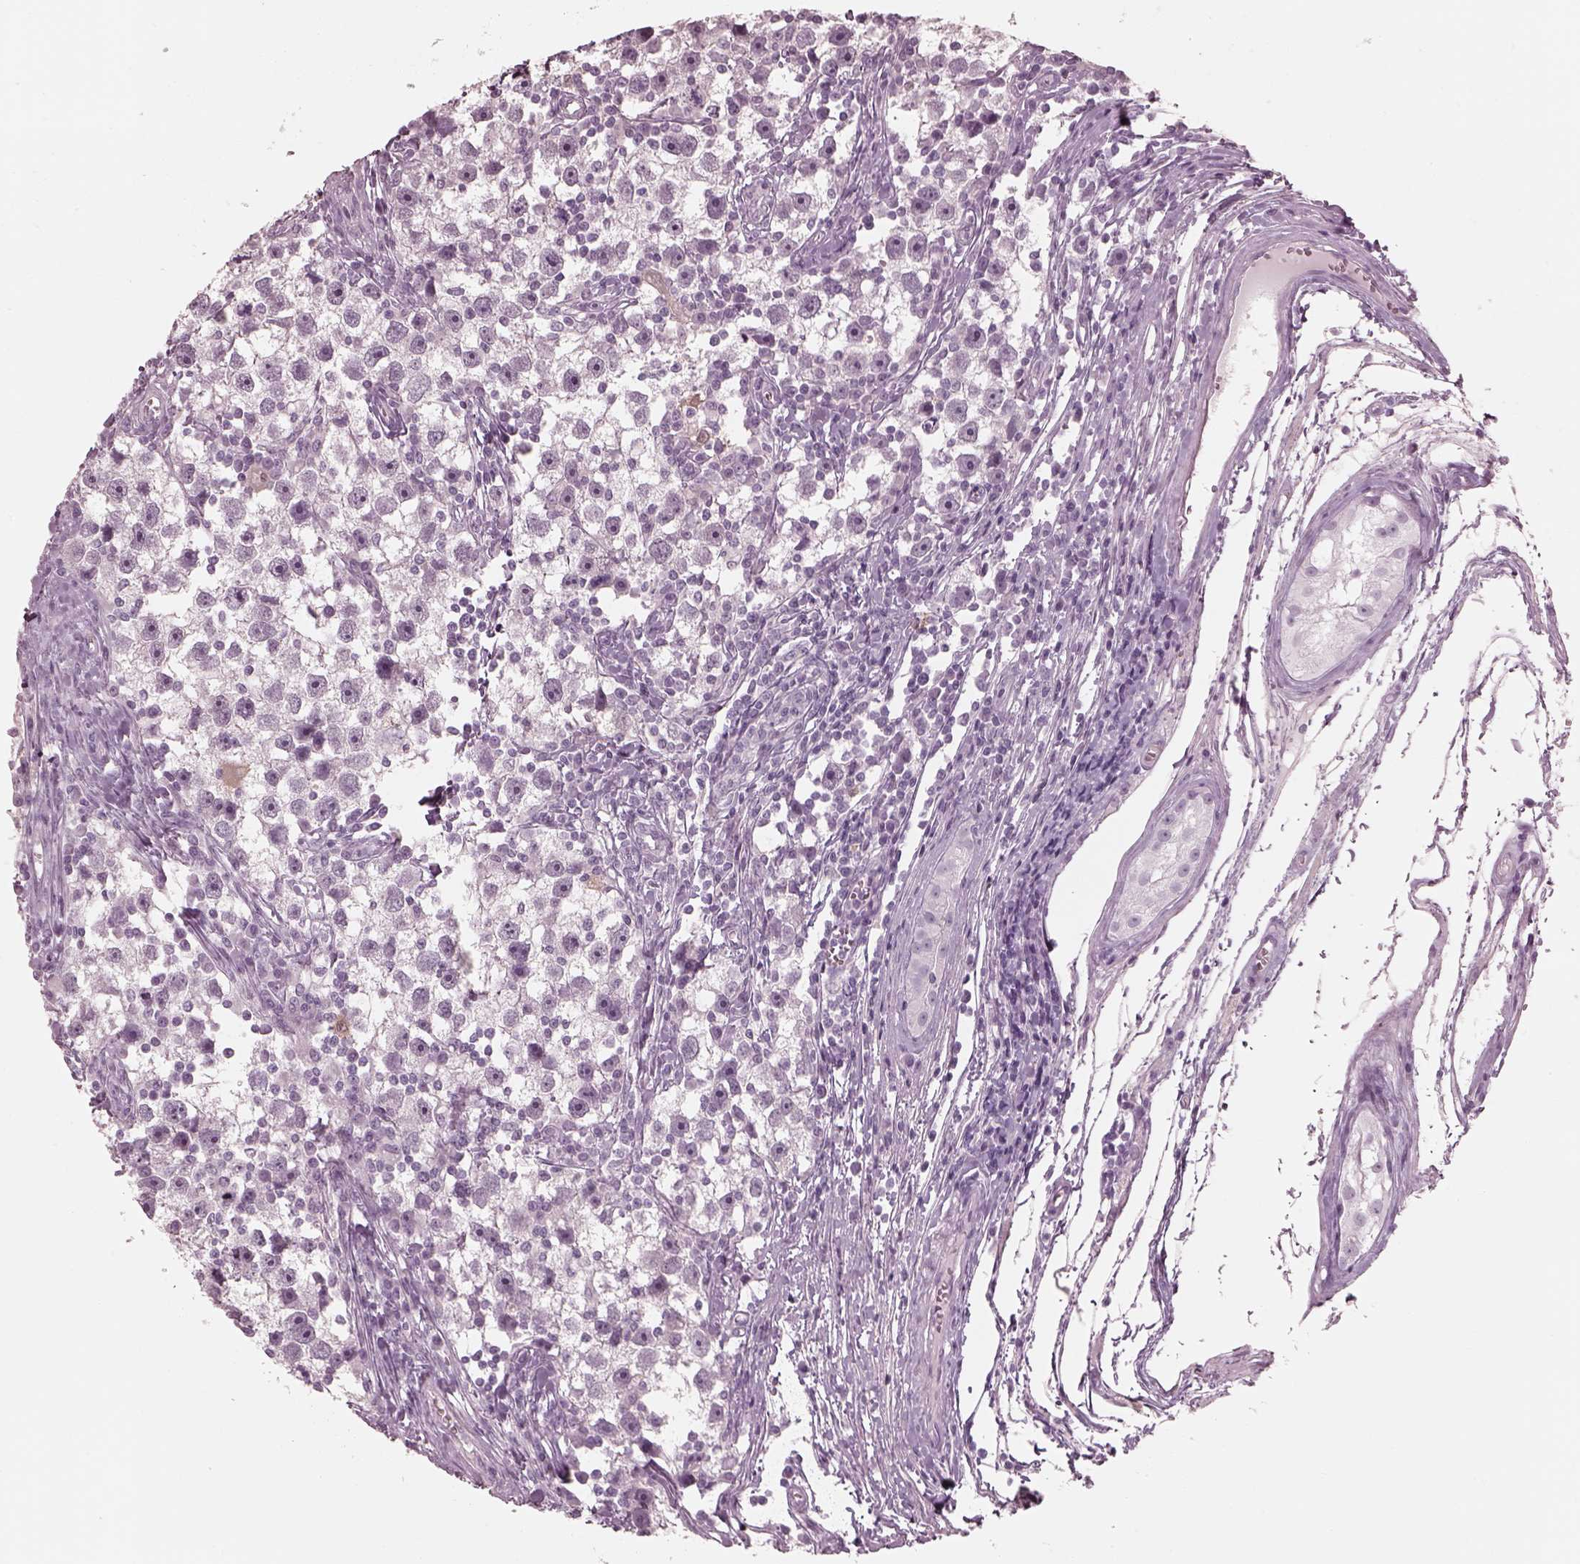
{"staining": {"intensity": "negative", "quantity": "none", "location": "none"}, "tissue": "testis cancer", "cell_type": "Tumor cells", "image_type": "cancer", "snomed": [{"axis": "morphology", "description": "Seminoma, NOS"}, {"axis": "topography", "description": "Testis"}], "caption": "This is a micrograph of IHC staining of testis cancer, which shows no positivity in tumor cells.", "gene": "C2orf81", "patient": {"sex": "male", "age": 30}}